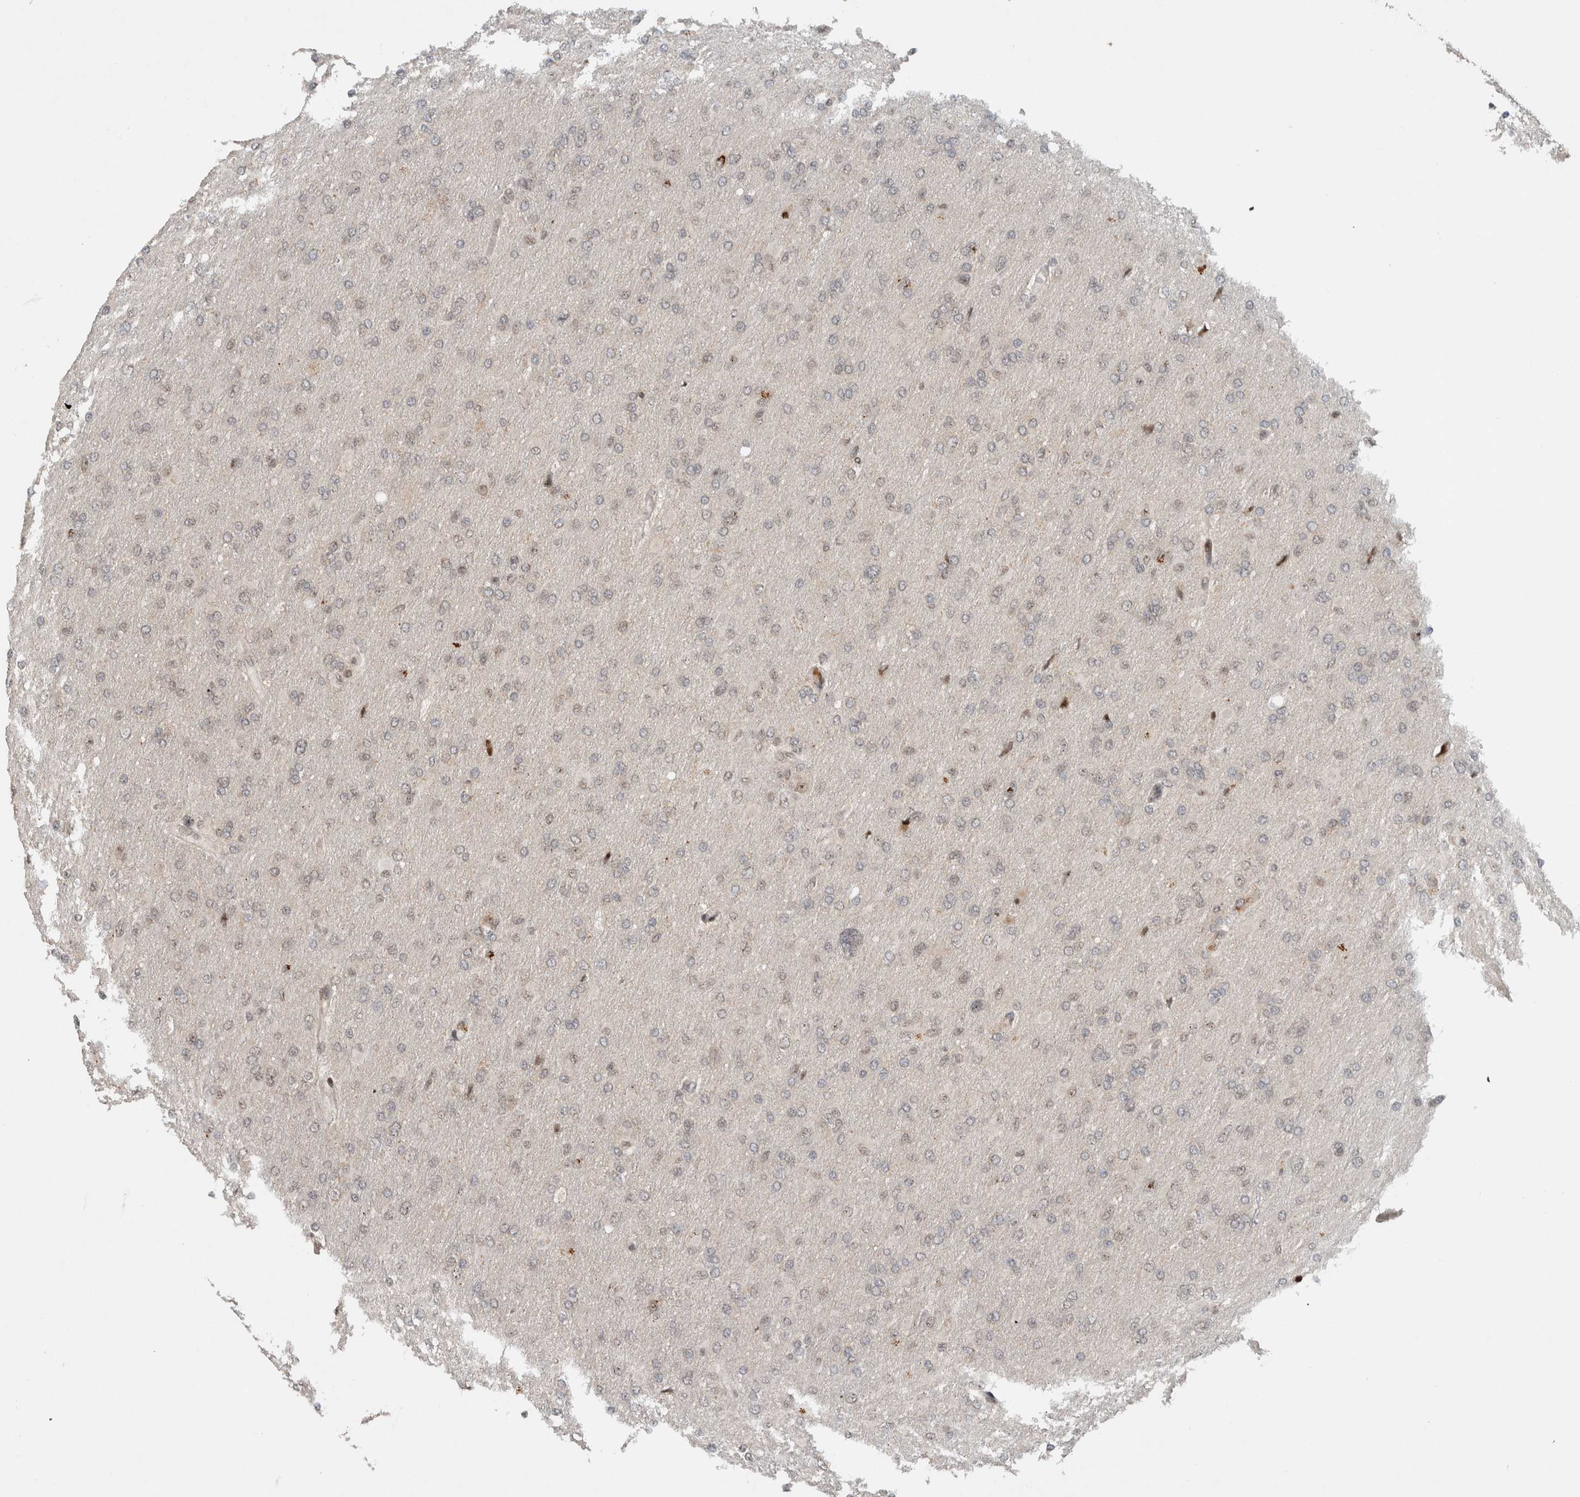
{"staining": {"intensity": "weak", "quantity": "<25%", "location": "nuclear"}, "tissue": "glioma", "cell_type": "Tumor cells", "image_type": "cancer", "snomed": [{"axis": "morphology", "description": "Glioma, malignant, High grade"}, {"axis": "topography", "description": "Cerebral cortex"}], "caption": "Glioma was stained to show a protein in brown. There is no significant staining in tumor cells.", "gene": "ZNF521", "patient": {"sex": "female", "age": 36}}